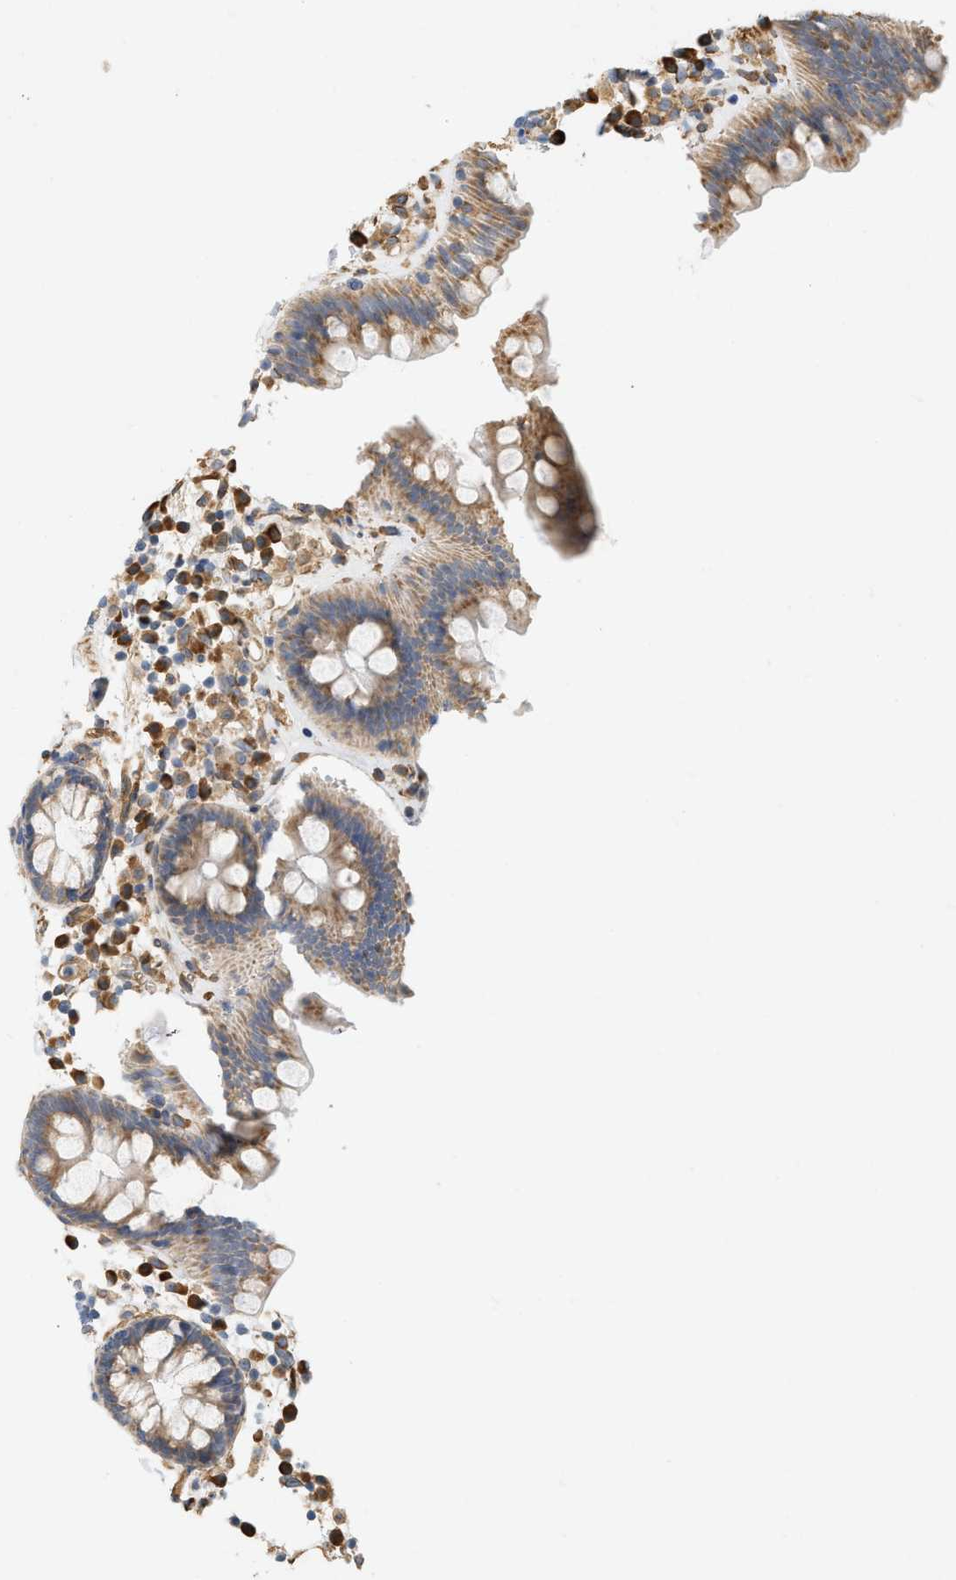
{"staining": {"intensity": "strong", "quantity": ">75%", "location": "cytoplasmic/membranous"}, "tissue": "colon", "cell_type": "Endothelial cells", "image_type": "normal", "snomed": [{"axis": "morphology", "description": "Normal tissue, NOS"}, {"axis": "topography", "description": "Colon"}], "caption": "Immunohistochemistry (IHC) (DAB) staining of benign colon demonstrates strong cytoplasmic/membranous protein staining in approximately >75% of endothelial cells.", "gene": "SVOP", "patient": {"sex": "female", "age": 80}}